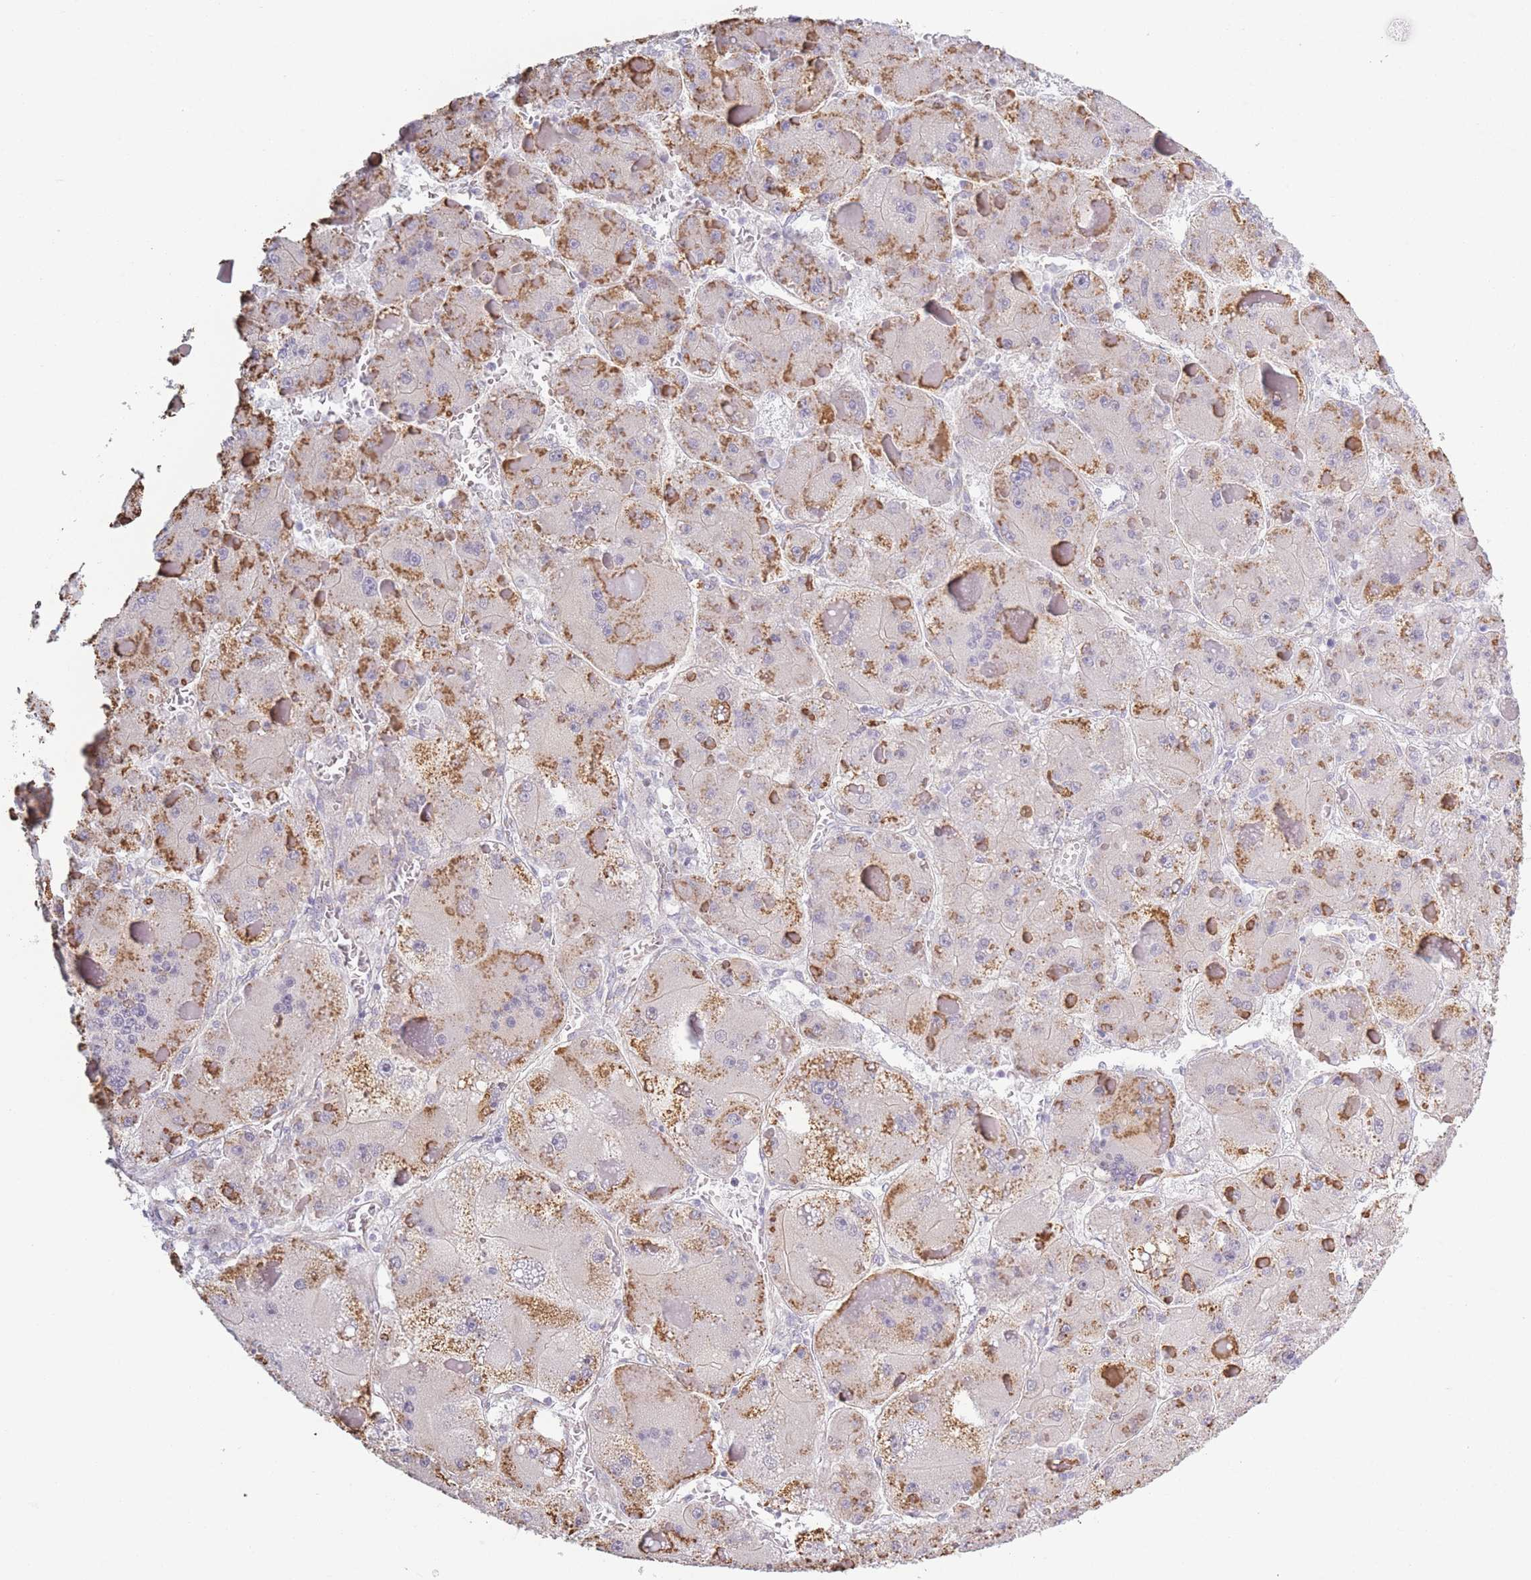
{"staining": {"intensity": "moderate", "quantity": "25%-75%", "location": "cytoplasmic/membranous"}, "tissue": "liver cancer", "cell_type": "Tumor cells", "image_type": "cancer", "snomed": [{"axis": "morphology", "description": "Carcinoma, Hepatocellular, NOS"}, {"axis": "topography", "description": "Liver"}], "caption": "A high-resolution photomicrograph shows immunohistochemistry (IHC) staining of liver hepatocellular carcinoma, which demonstrates moderate cytoplasmic/membranous expression in about 25%-75% of tumor cells.", "gene": "PLEKHG2", "patient": {"sex": "female", "age": 73}}